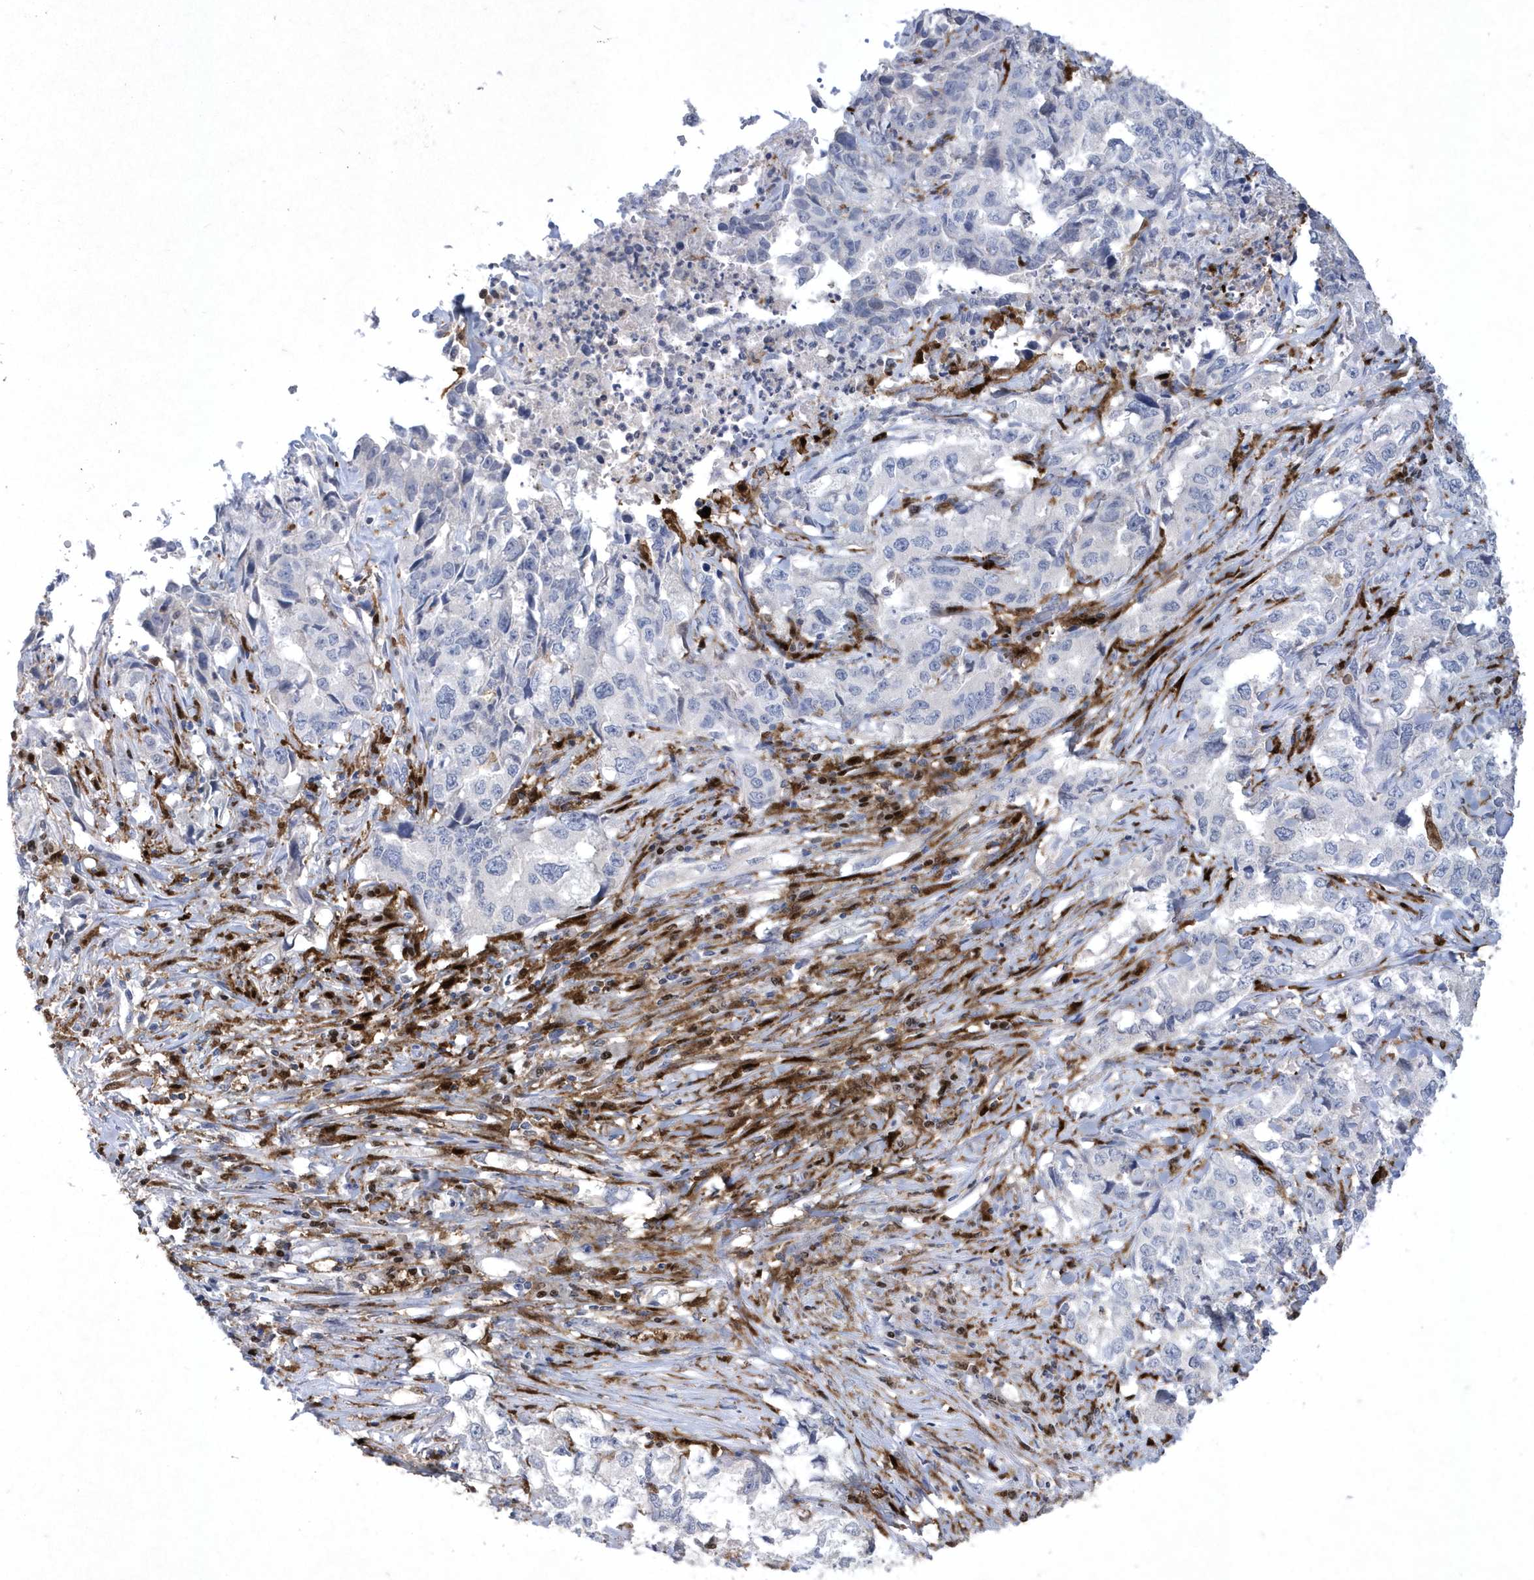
{"staining": {"intensity": "negative", "quantity": "none", "location": "none"}, "tissue": "lung cancer", "cell_type": "Tumor cells", "image_type": "cancer", "snomed": [{"axis": "morphology", "description": "Adenocarcinoma, NOS"}, {"axis": "topography", "description": "Lung"}], "caption": "Tumor cells are negative for protein expression in human lung adenocarcinoma.", "gene": "BHLHA15", "patient": {"sex": "female", "age": 51}}